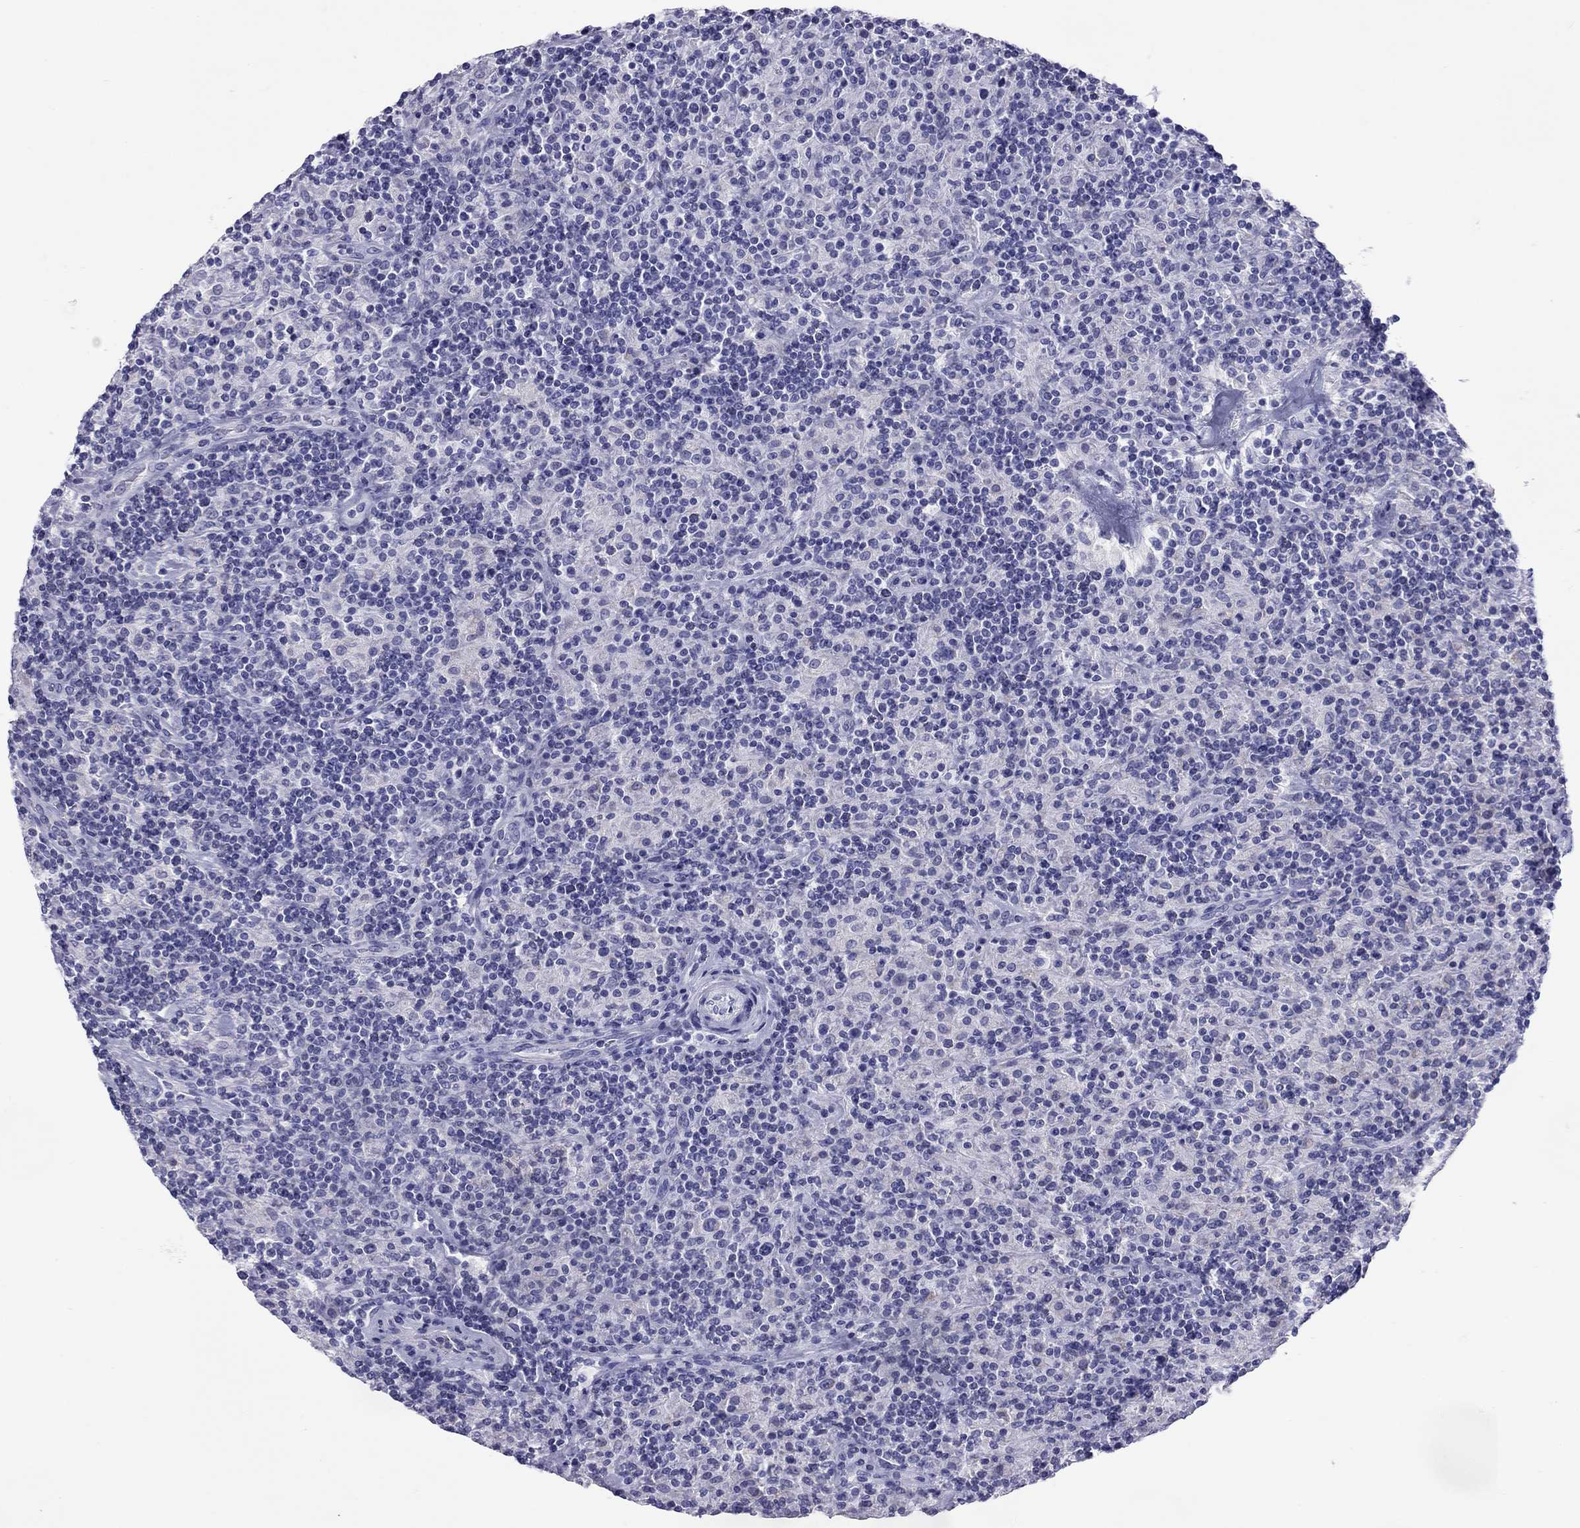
{"staining": {"intensity": "negative", "quantity": "none", "location": "none"}, "tissue": "lymphoma", "cell_type": "Tumor cells", "image_type": "cancer", "snomed": [{"axis": "morphology", "description": "Hodgkin's disease, NOS"}, {"axis": "topography", "description": "Lymph node"}], "caption": "Human lymphoma stained for a protein using IHC displays no expression in tumor cells.", "gene": "DPY19L2", "patient": {"sex": "male", "age": 70}}